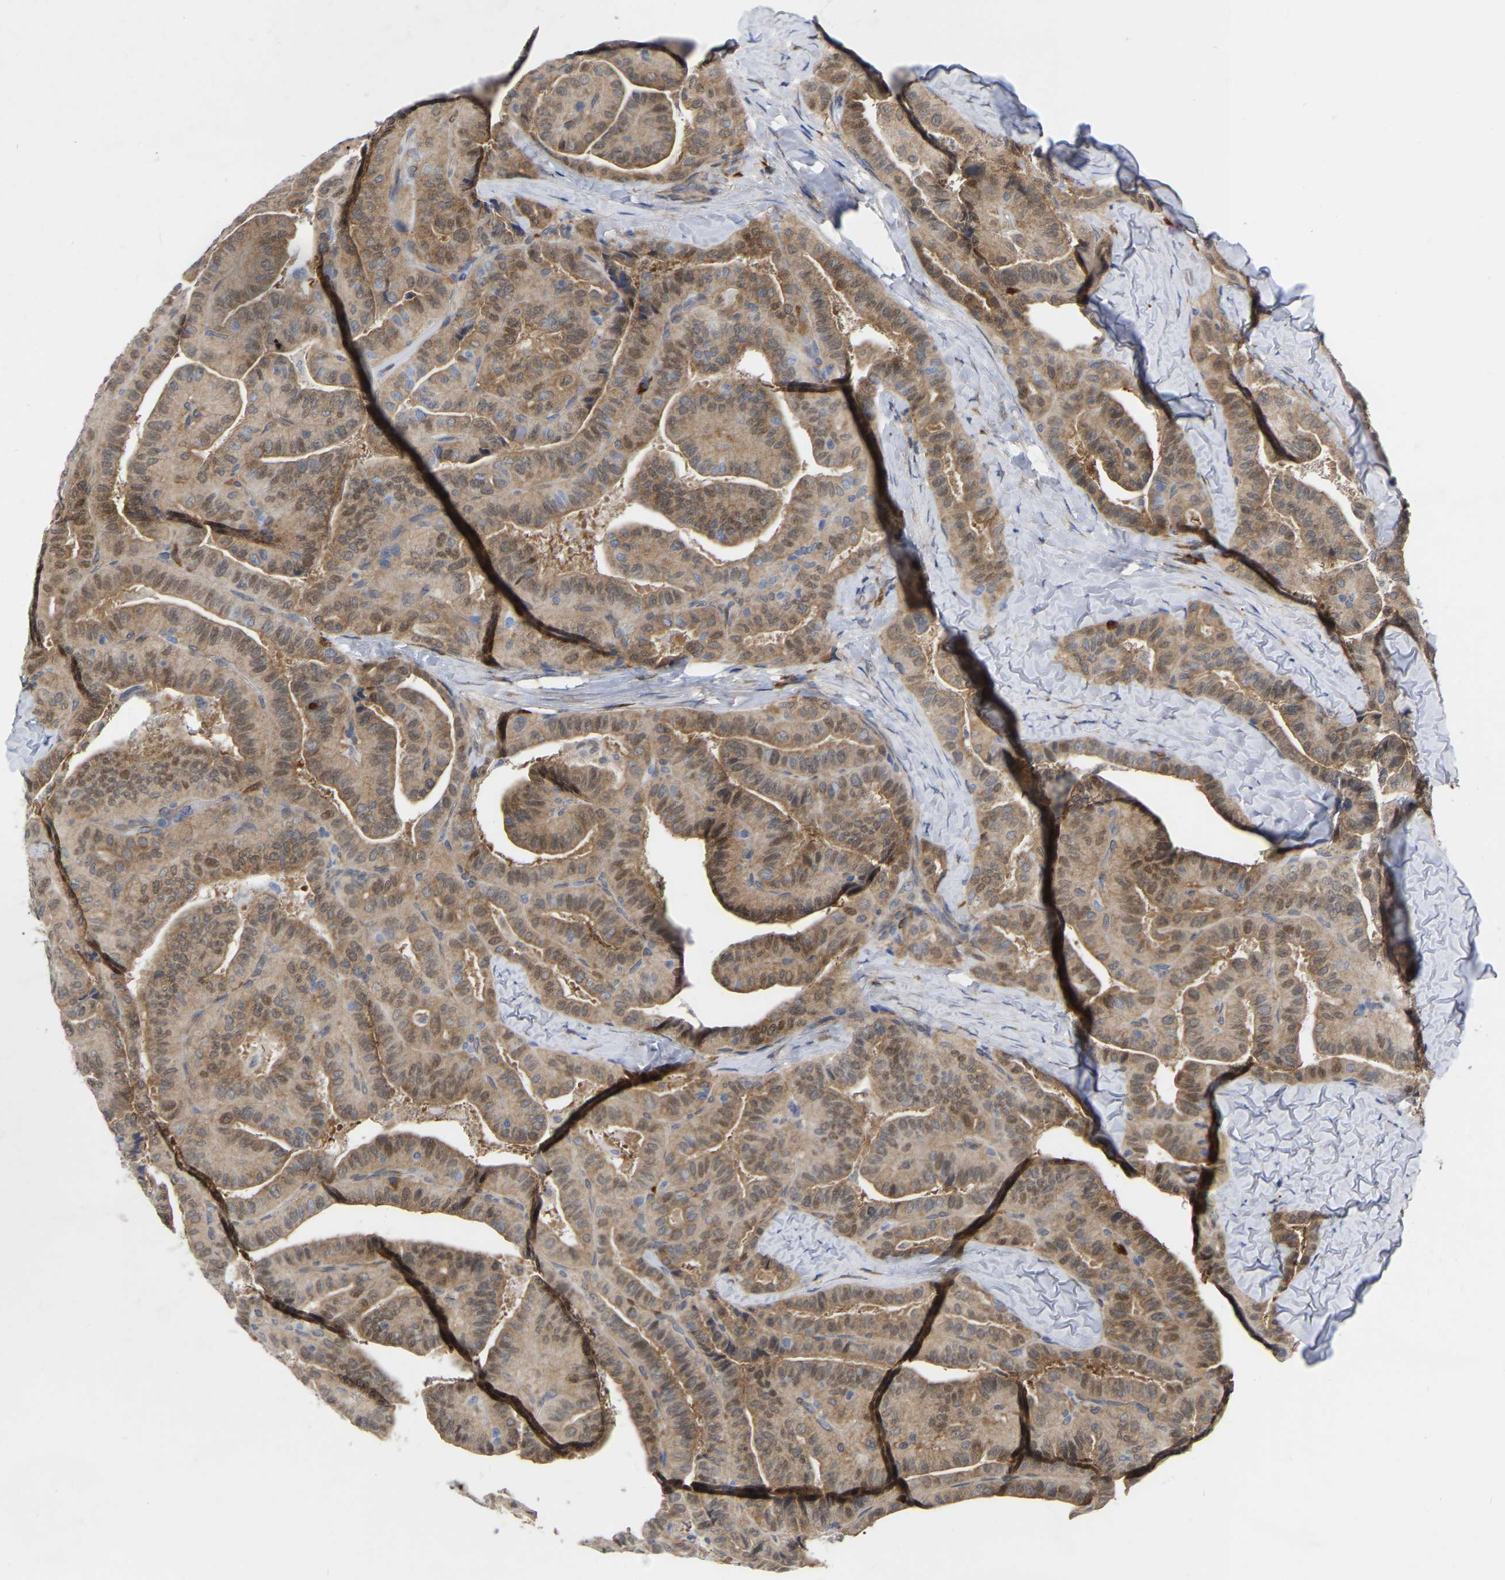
{"staining": {"intensity": "moderate", "quantity": ">75%", "location": "cytoplasmic/membranous,nuclear"}, "tissue": "thyroid cancer", "cell_type": "Tumor cells", "image_type": "cancer", "snomed": [{"axis": "morphology", "description": "Papillary adenocarcinoma, NOS"}, {"axis": "topography", "description": "Thyroid gland"}], "caption": "A medium amount of moderate cytoplasmic/membranous and nuclear staining is appreciated in approximately >75% of tumor cells in papillary adenocarcinoma (thyroid) tissue.", "gene": "UBE4B", "patient": {"sex": "male", "age": 77}}